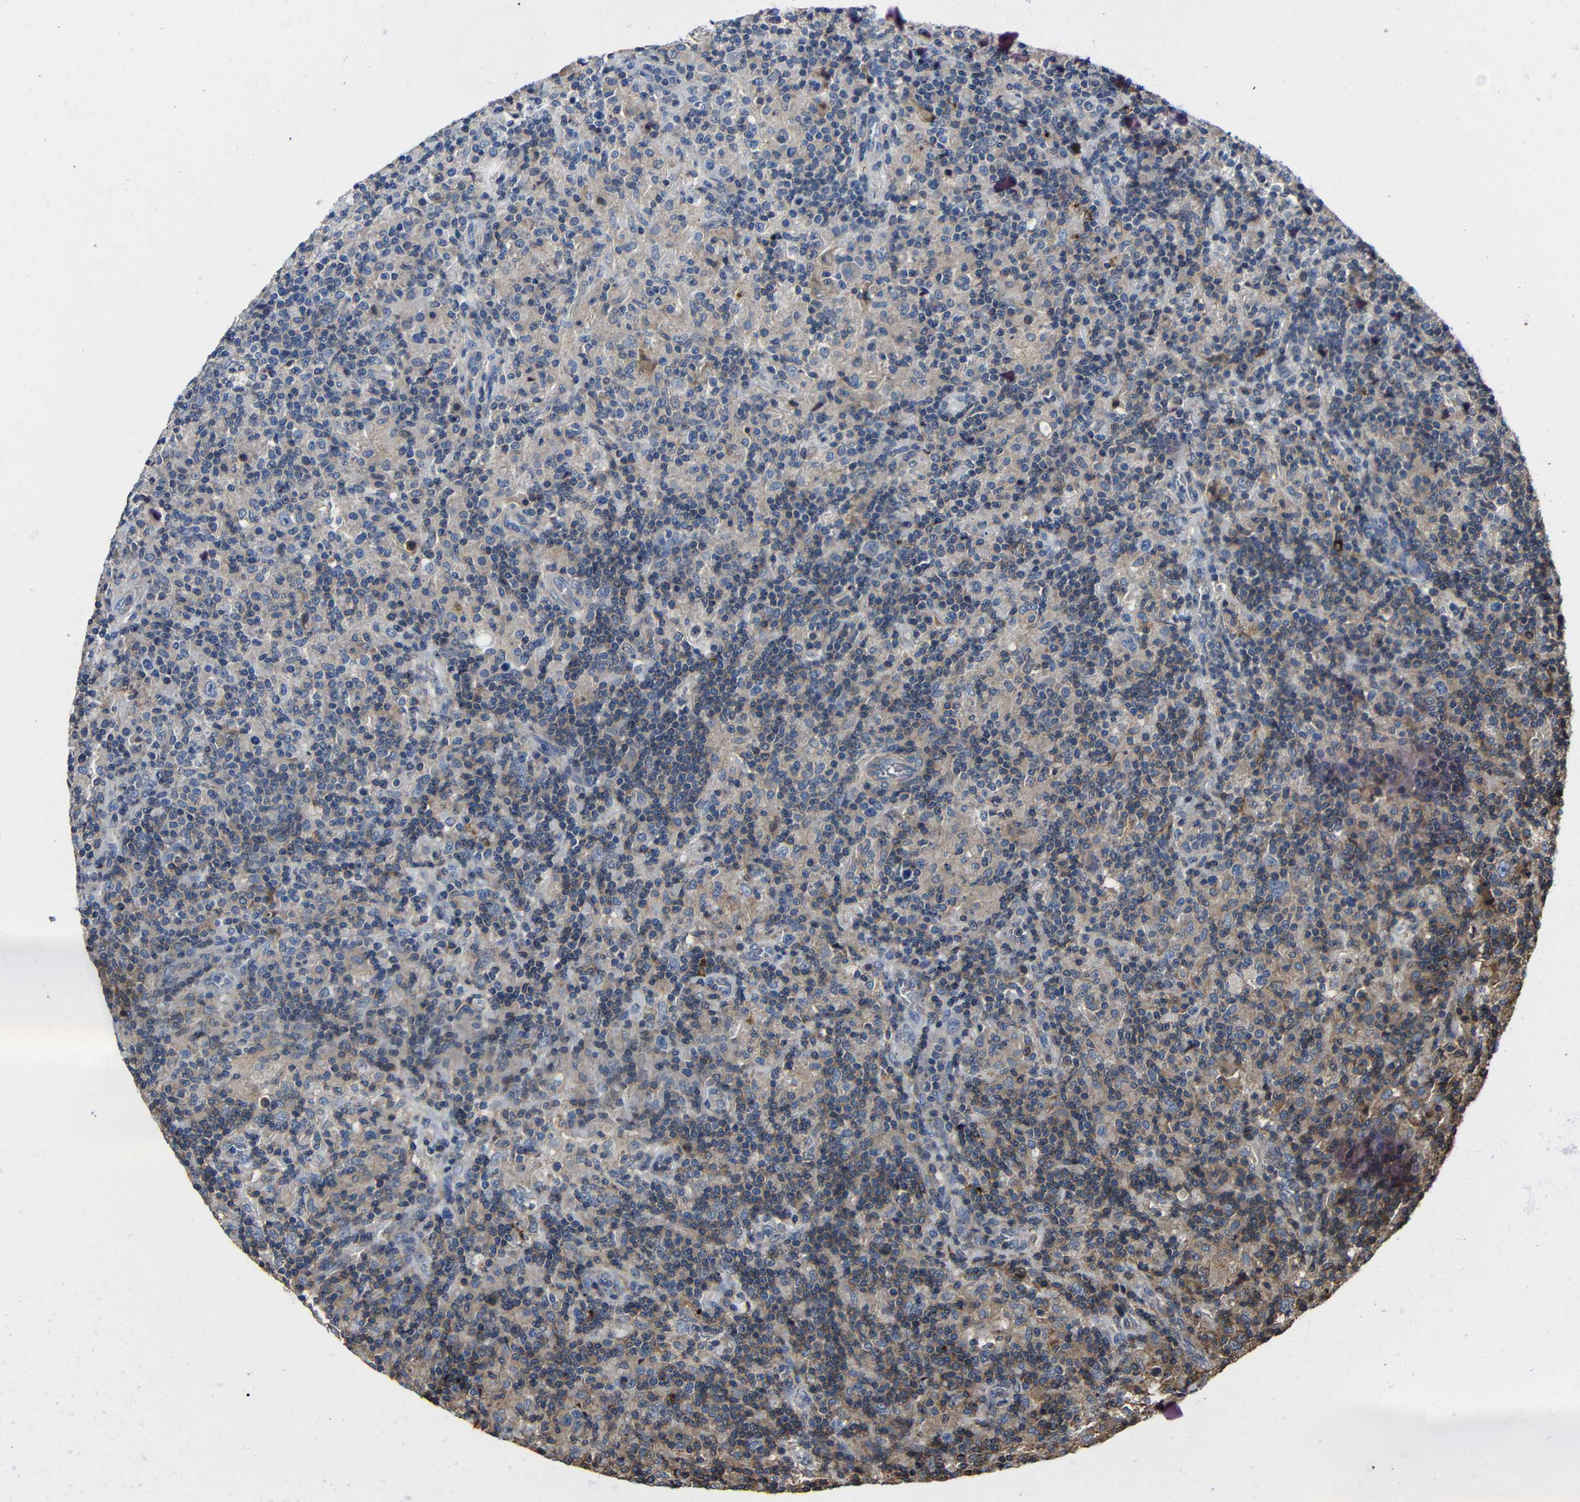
{"staining": {"intensity": "weak", "quantity": "<25%", "location": "cytoplasmic/membranous"}, "tissue": "lymphoma", "cell_type": "Tumor cells", "image_type": "cancer", "snomed": [{"axis": "morphology", "description": "Hodgkin's disease, NOS"}, {"axis": "topography", "description": "Lymph node"}], "caption": "Lymphoma was stained to show a protein in brown. There is no significant expression in tumor cells. (Brightfield microscopy of DAB immunohistochemistry (IHC) at high magnification).", "gene": "GDI1", "patient": {"sex": "male", "age": 70}}